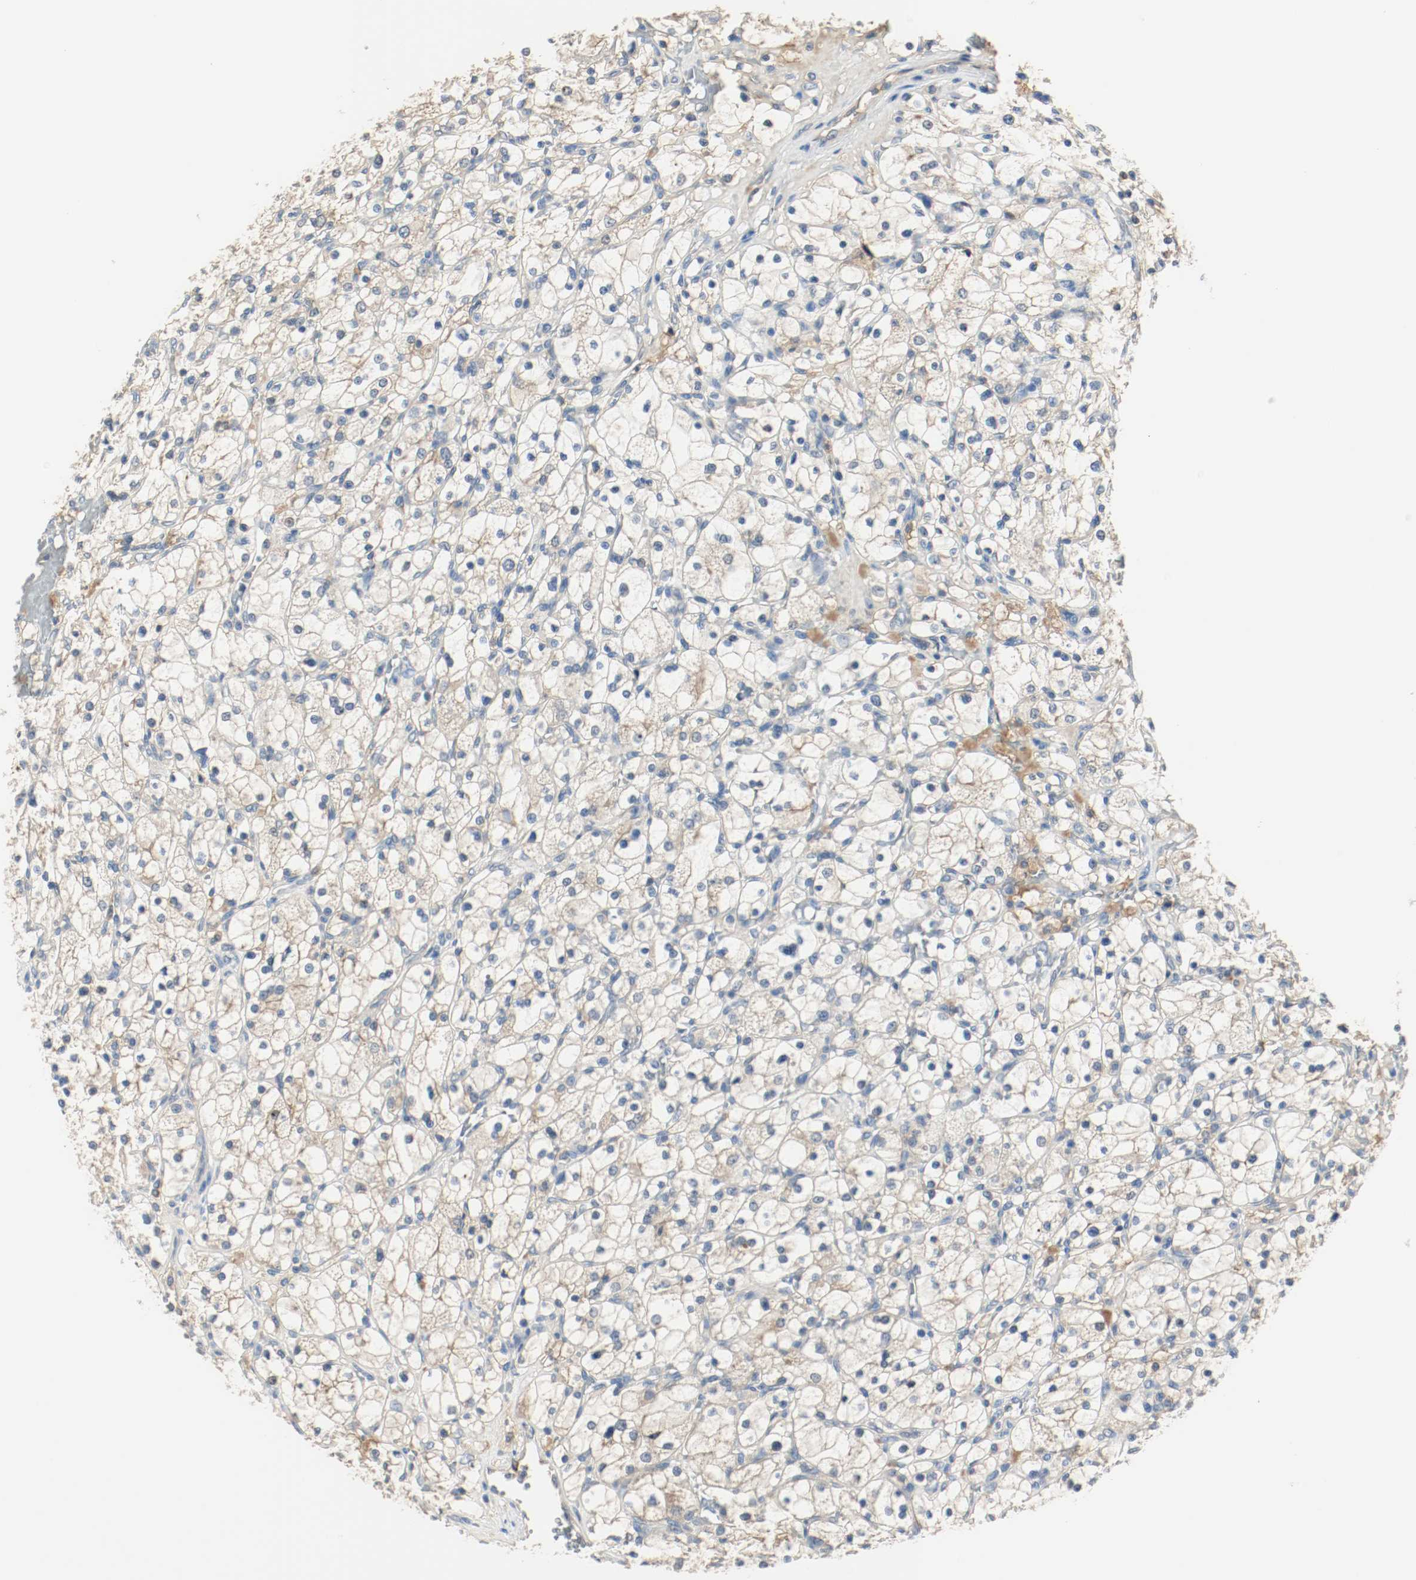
{"staining": {"intensity": "weak", "quantity": "<25%", "location": "cytoplasmic/membranous"}, "tissue": "renal cancer", "cell_type": "Tumor cells", "image_type": "cancer", "snomed": [{"axis": "morphology", "description": "Adenocarcinoma, NOS"}, {"axis": "topography", "description": "Kidney"}], "caption": "Tumor cells are negative for protein expression in human renal adenocarcinoma.", "gene": "MELTF", "patient": {"sex": "female", "age": 83}}